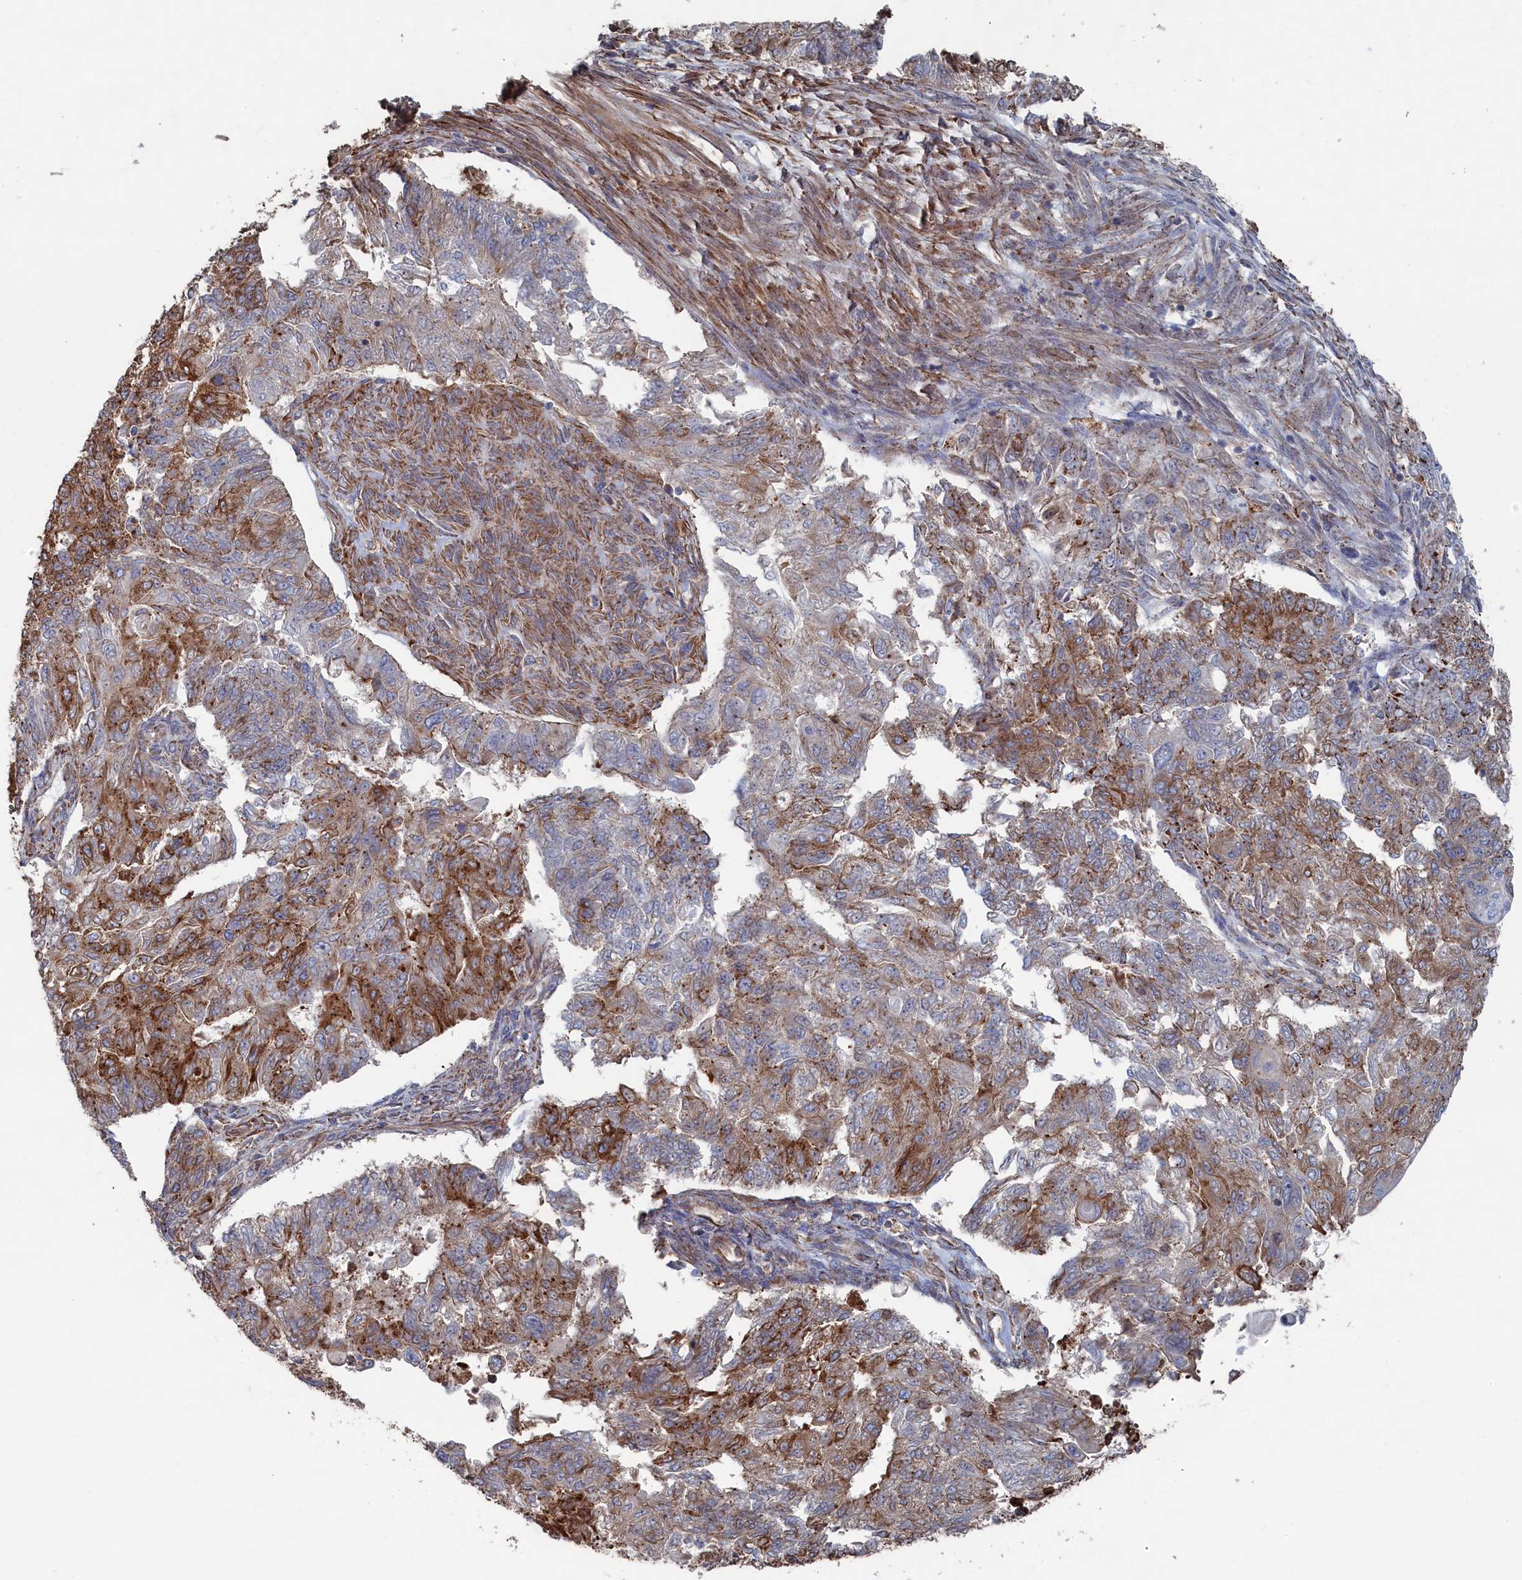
{"staining": {"intensity": "moderate", "quantity": ">75%", "location": "cytoplasmic/membranous"}, "tissue": "endometrial cancer", "cell_type": "Tumor cells", "image_type": "cancer", "snomed": [{"axis": "morphology", "description": "Adenocarcinoma, NOS"}, {"axis": "topography", "description": "Endometrium"}], "caption": "There is medium levels of moderate cytoplasmic/membranous staining in tumor cells of endometrial cancer, as demonstrated by immunohistochemical staining (brown color).", "gene": "BPIFB6", "patient": {"sex": "female", "age": 32}}